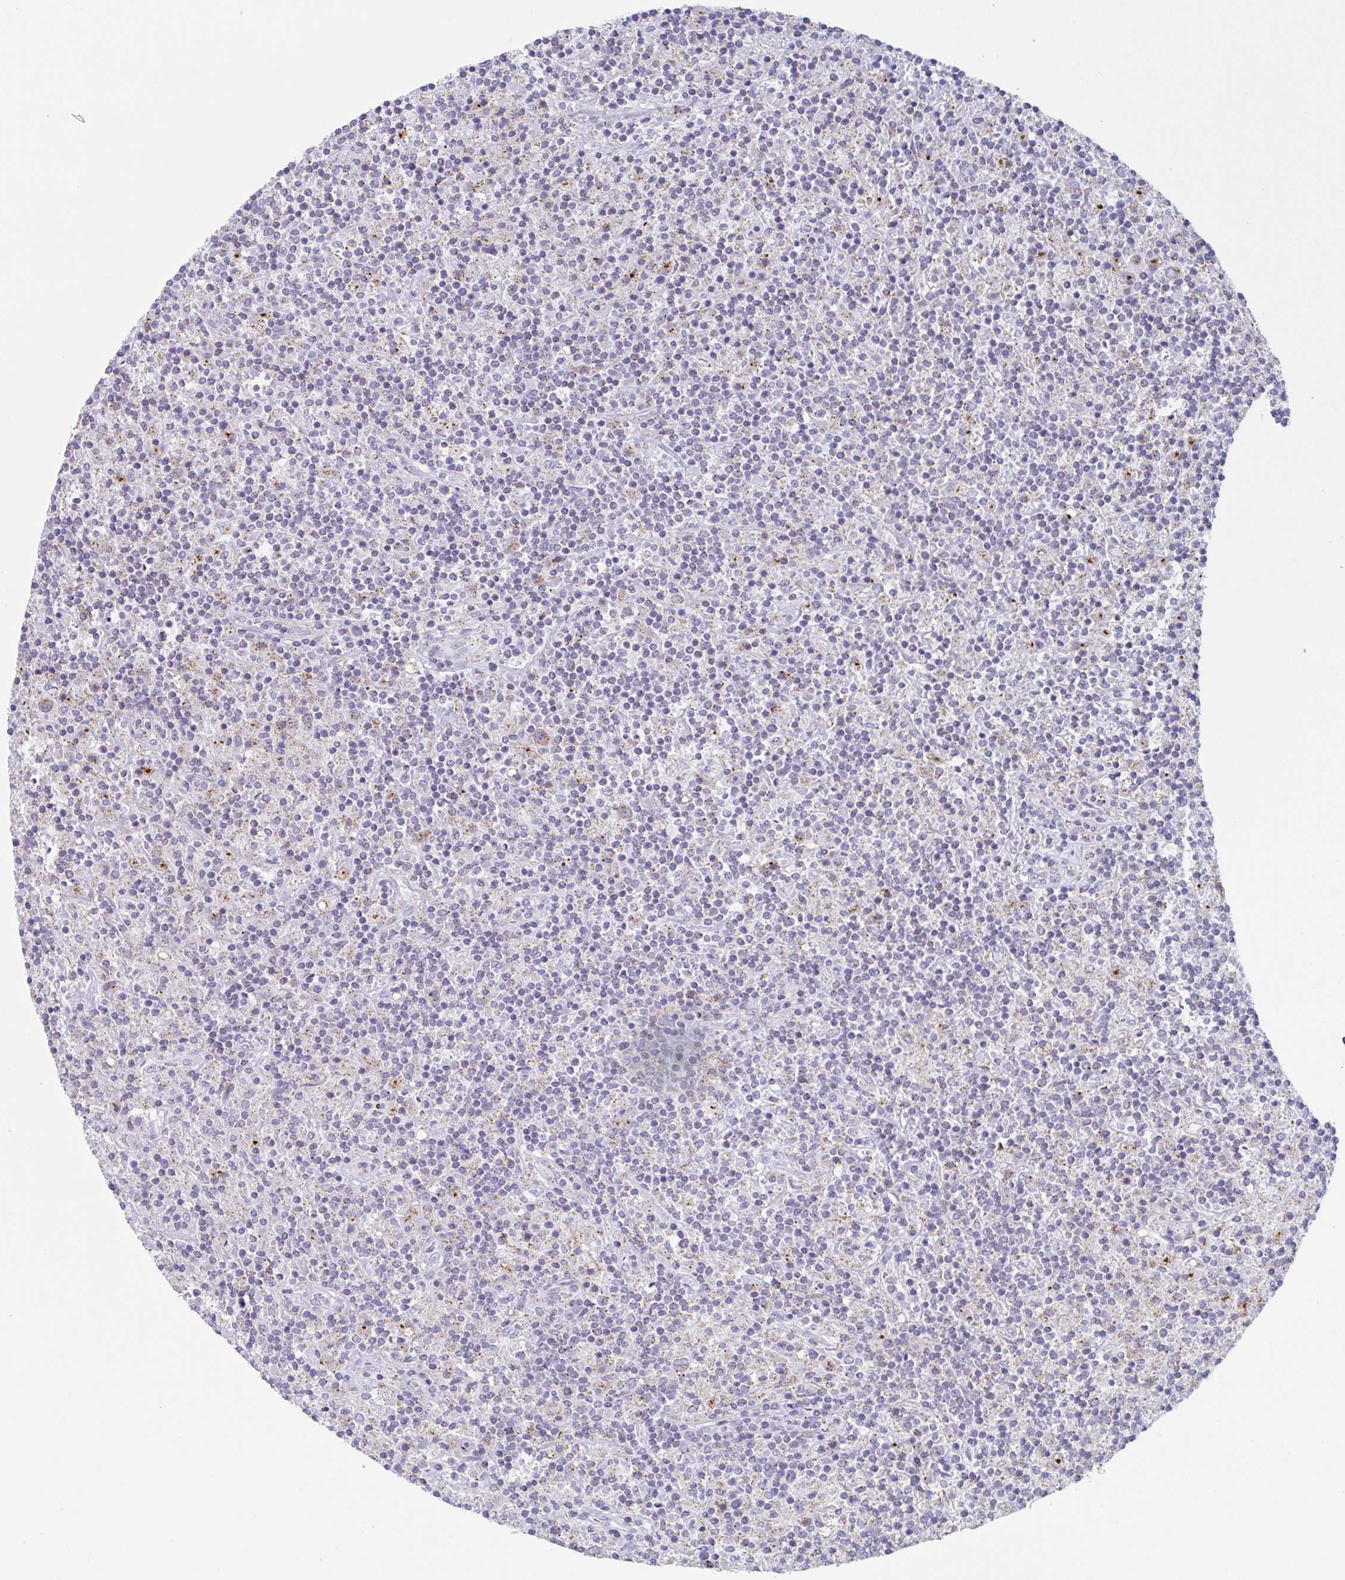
{"staining": {"intensity": "weak", "quantity": ">75%", "location": "cytoplasmic/membranous"}, "tissue": "lymphoma", "cell_type": "Tumor cells", "image_type": "cancer", "snomed": [{"axis": "morphology", "description": "Hodgkin's disease, NOS"}, {"axis": "topography", "description": "Lymph node"}], "caption": "A photomicrograph showing weak cytoplasmic/membranous positivity in about >75% of tumor cells in lymphoma, as visualized by brown immunohistochemical staining.", "gene": "CHMP5", "patient": {"sex": "male", "age": 70}}